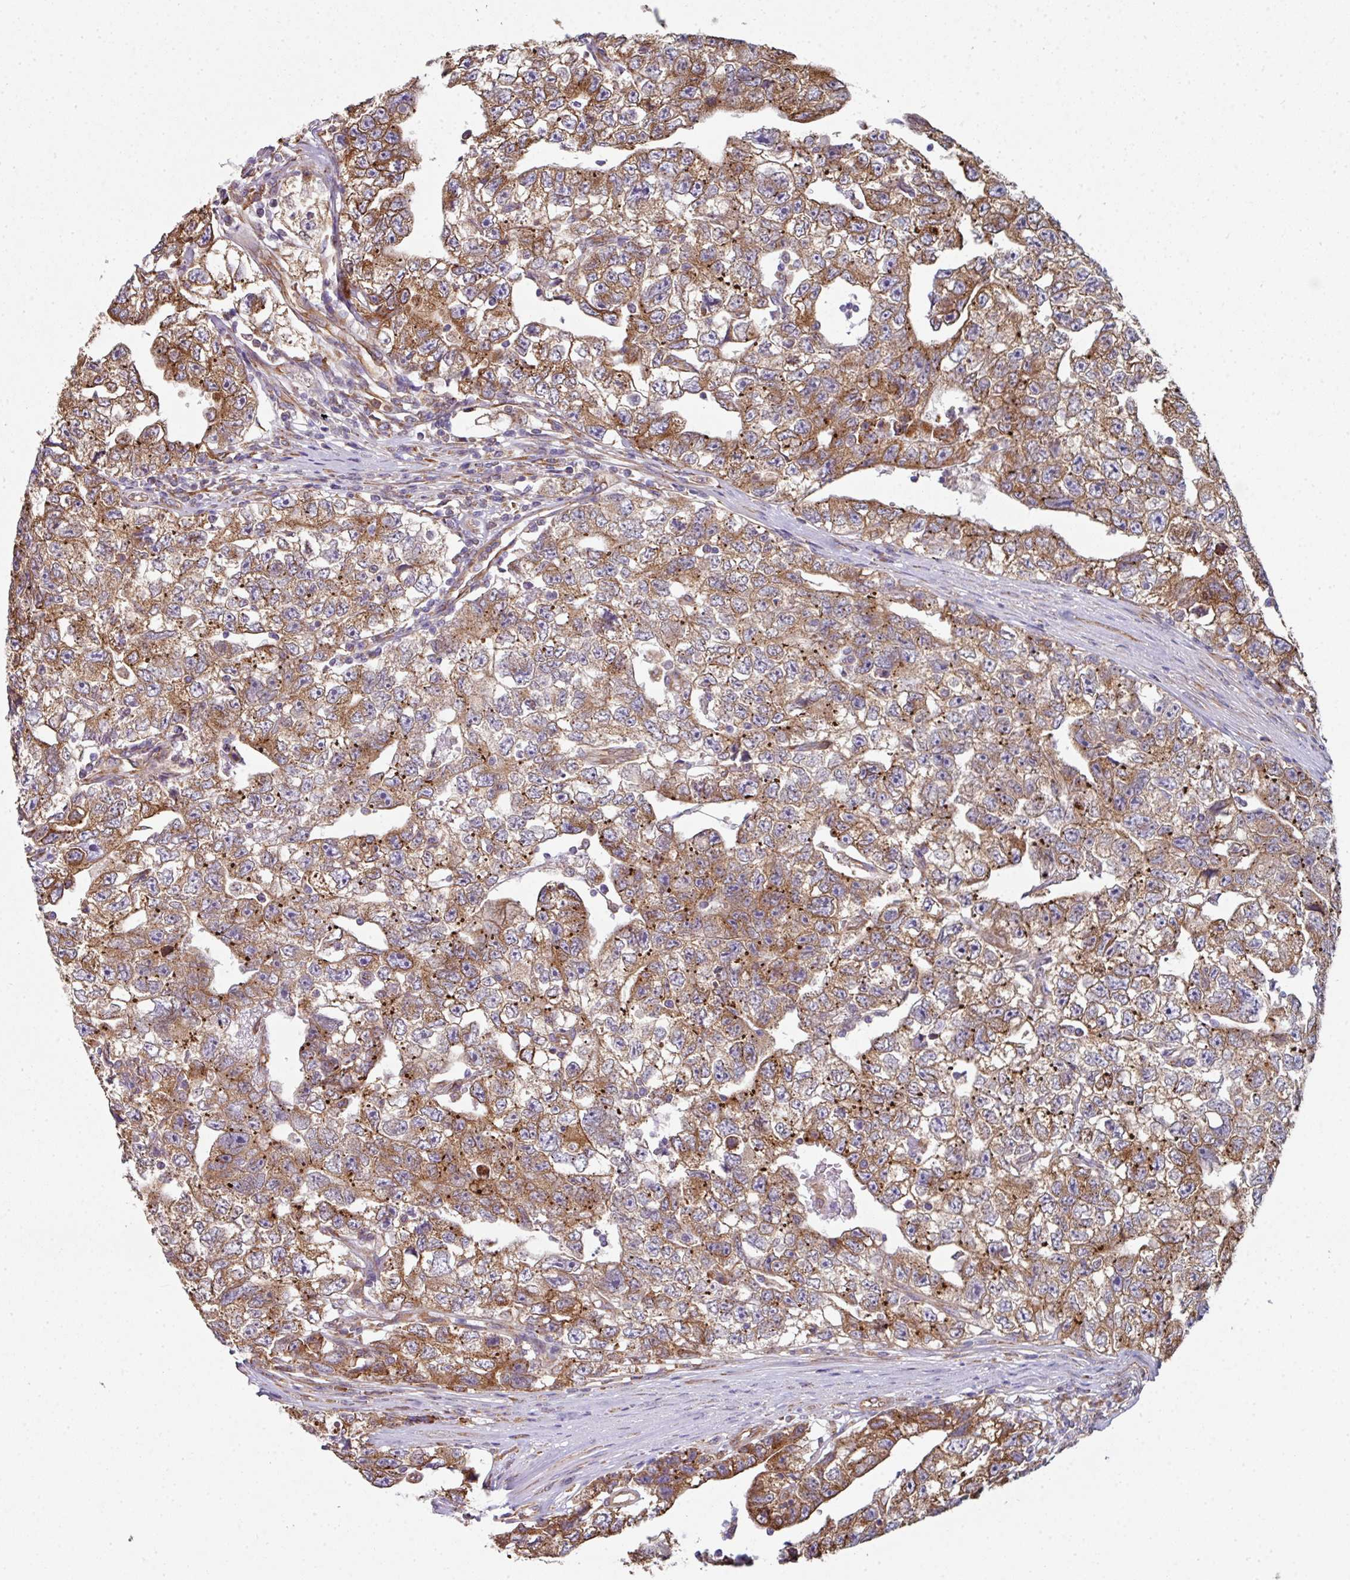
{"staining": {"intensity": "moderate", "quantity": ">75%", "location": "cytoplasmic/membranous"}, "tissue": "testis cancer", "cell_type": "Tumor cells", "image_type": "cancer", "snomed": [{"axis": "morphology", "description": "Carcinoma, Embryonal, NOS"}, {"axis": "topography", "description": "Testis"}], "caption": "Brown immunohistochemical staining in human testis embryonal carcinoma demonstrates moderate cytoplasmic/membranous staining in about >75% of tumor cells.", "gene": "FAT4", "patient": {"sex": "male", "age": 22}}